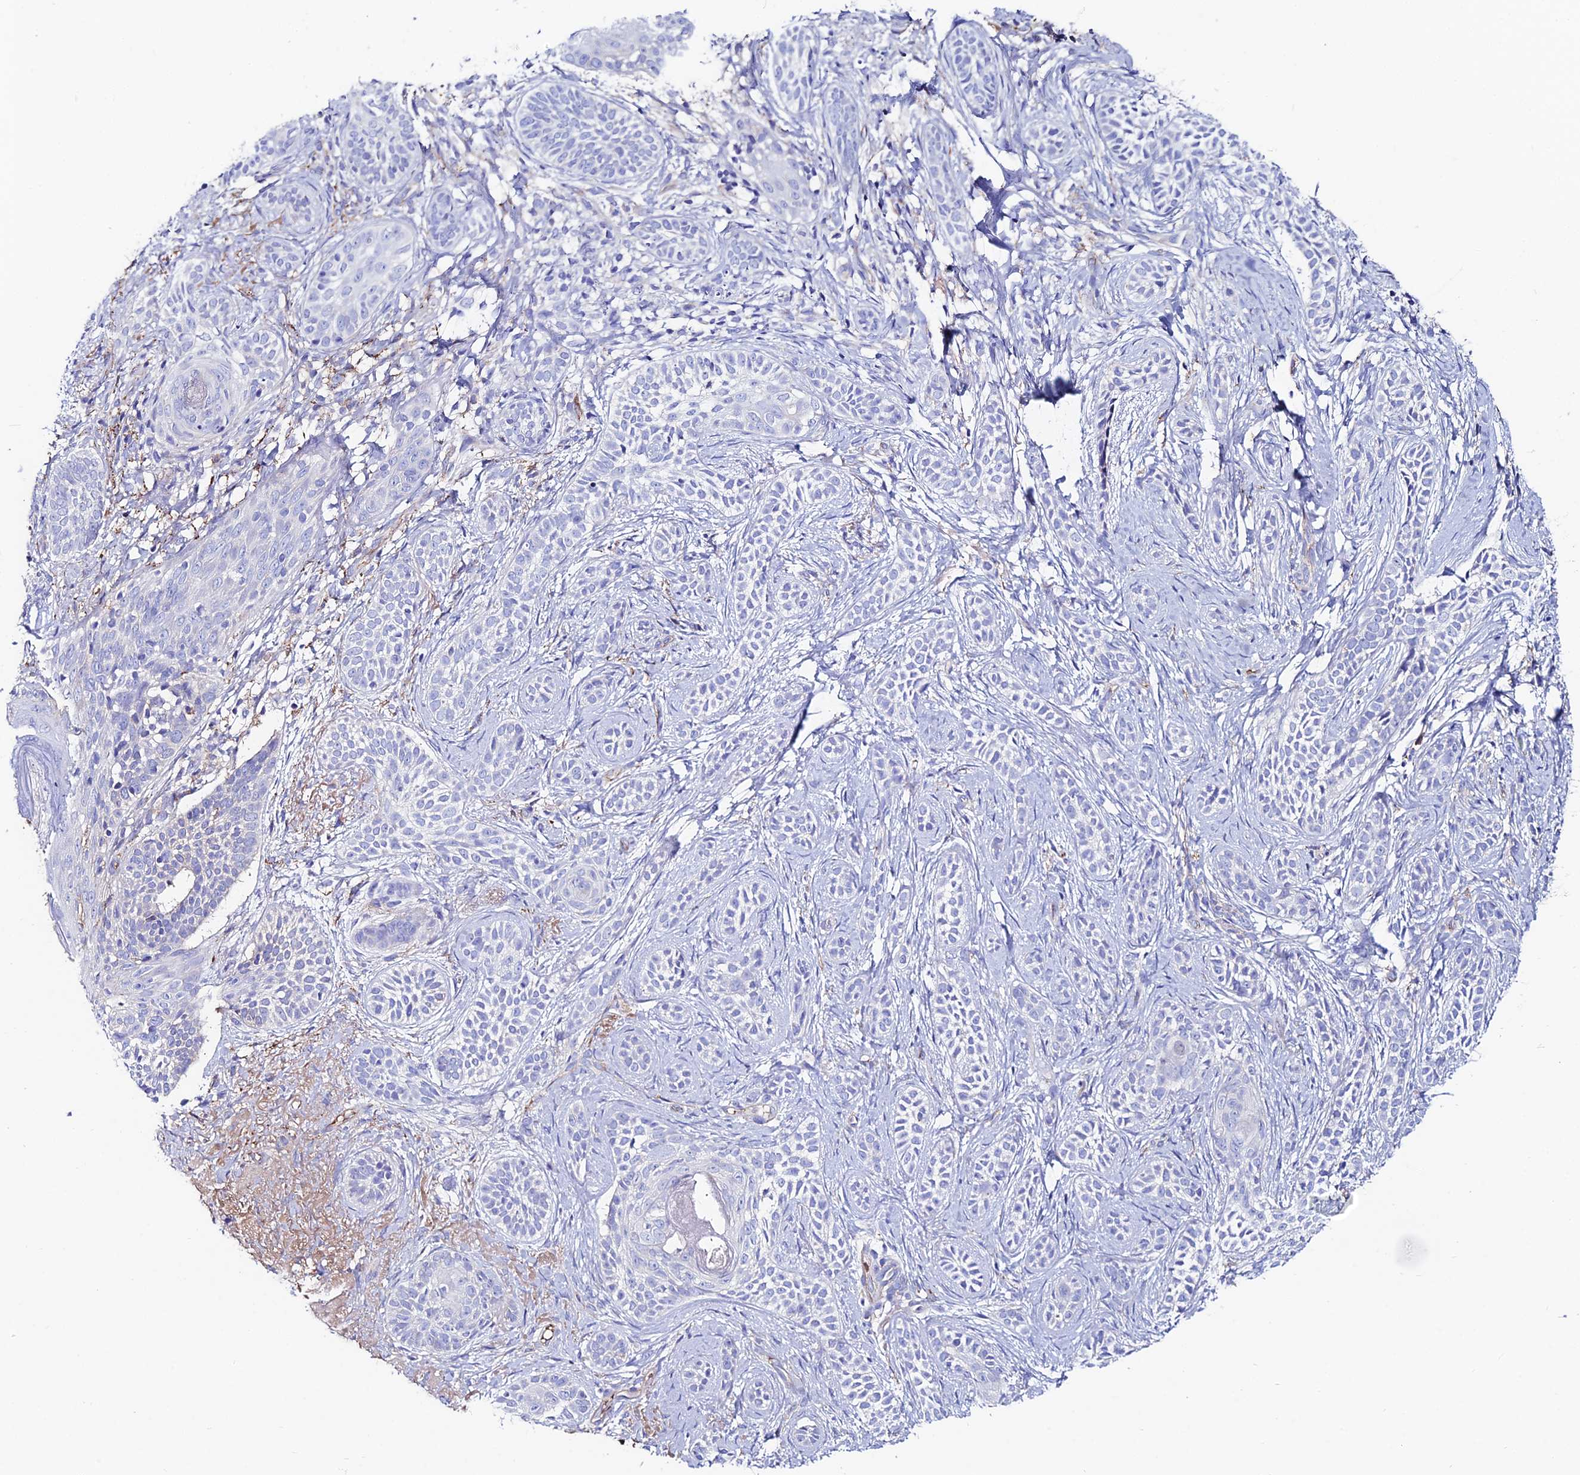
{"staining": {"intensity": "negative", "quantity": "none", "location": "none"}, "tissue": "skin cancer", "cell_type": "Tumor cells", "image_type": "cancer", "snomed": [{"axis": "morphology", "description": "Basal cell carcinoma"}, {"axis": "topography", "description": "Skin"}], "caption": "IHC histopathology image of human basal cell carcinoma (skin) stained for a protein (brown), which shows no expression in tumor cells.", "gene": "SLC25A16", "patient": {"sex": "male", "age": 71}}